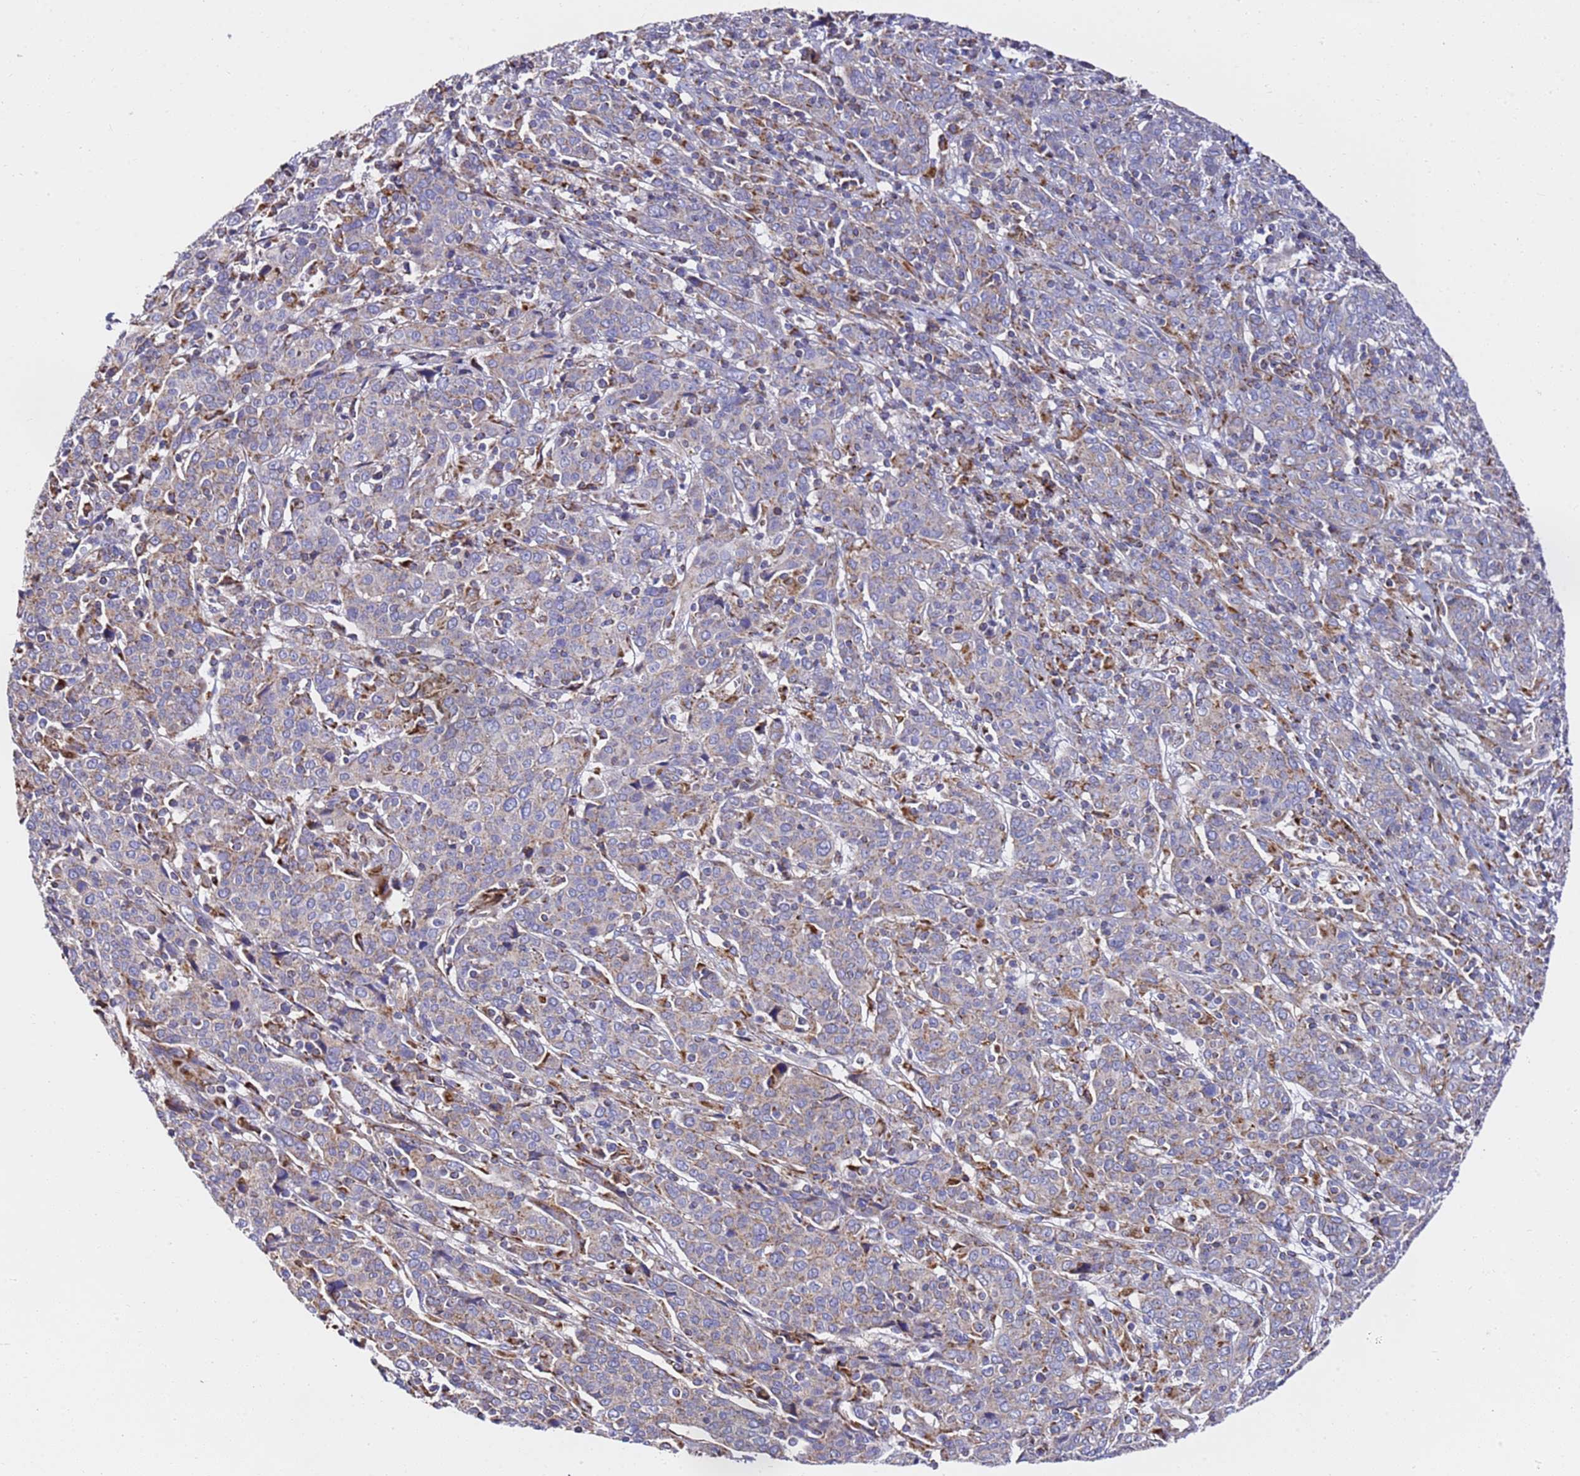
{"staining": {"intensity": "weak", "quantity": "<25%", "location": "cytoplasmic/membranous"}, "tissue": "cervical cancer", "cell_type": "Tumor cells", "image_type": "cancer", "snomed": [{"axis": "morphology", "description": "Squamous cell carcinoma, NOS"}, {"axis": "topography", "description": "Cervix"}], "caption": "Protein analysis of cervical squamous cell carcinoma demonstrates no significant expression in tumor cells.", "gene": "NDUFA3", "patient": {"sex": "female", "age": 67}}